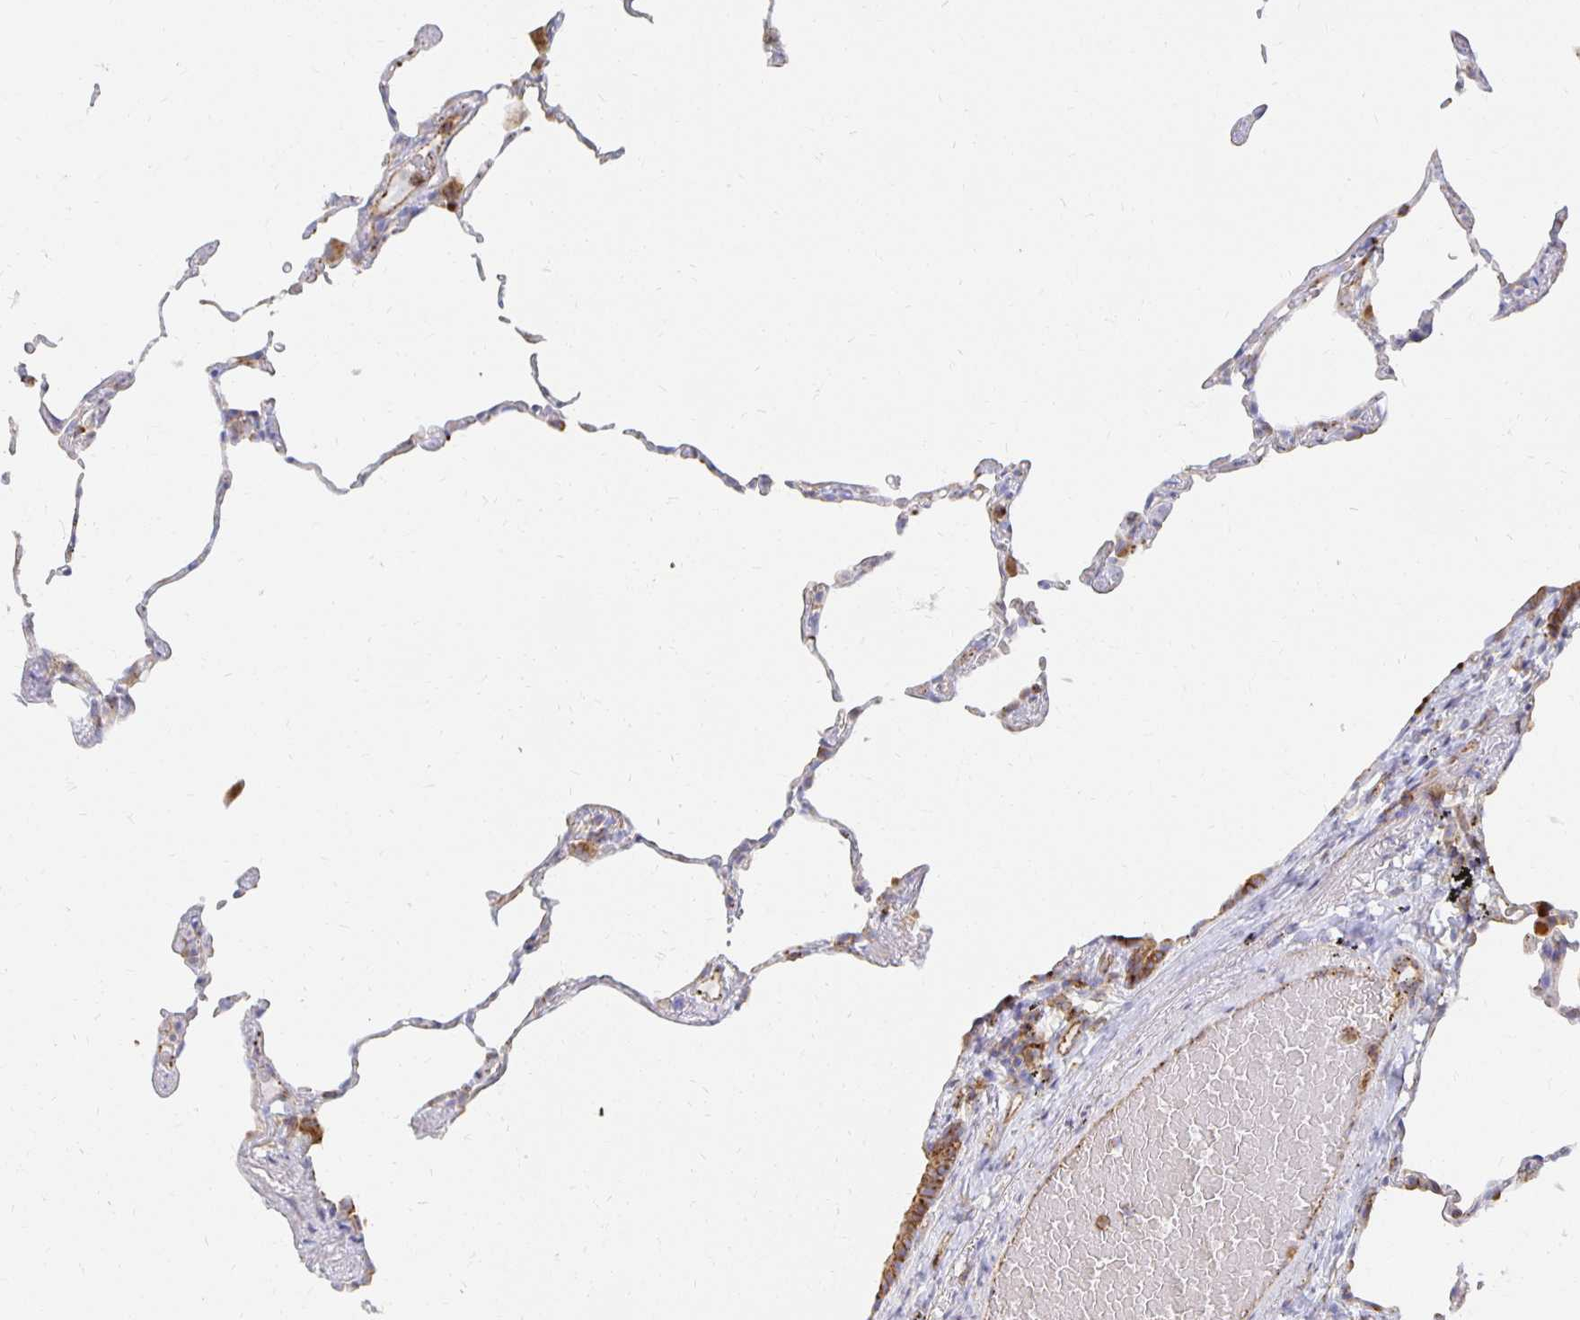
{"staining": {"intensity": "moderate", "quantity": "<25%", "location": "cytoplasmic/membranous"}, "tissue": "lung", "cell_type": "Alveolar cells", "image_type": "normal", "snomed": [{"axis": "morphology", "description": "Normal tissue, NOS"}, {"axis": "topography", "description": "Lung"}], "caption": "Immunohistochemical staining of normal lung displays <25% levels of moderate cytoplasmic/membranous protein expression in about <25% of alveolar cells. The staining is performed using DAB brown chromogen to label protein expression. The nuclei are counter-stained blue using hematoxylin.", "gene": "TAAR1", "patient": {"sex": "female", "age": 57}}